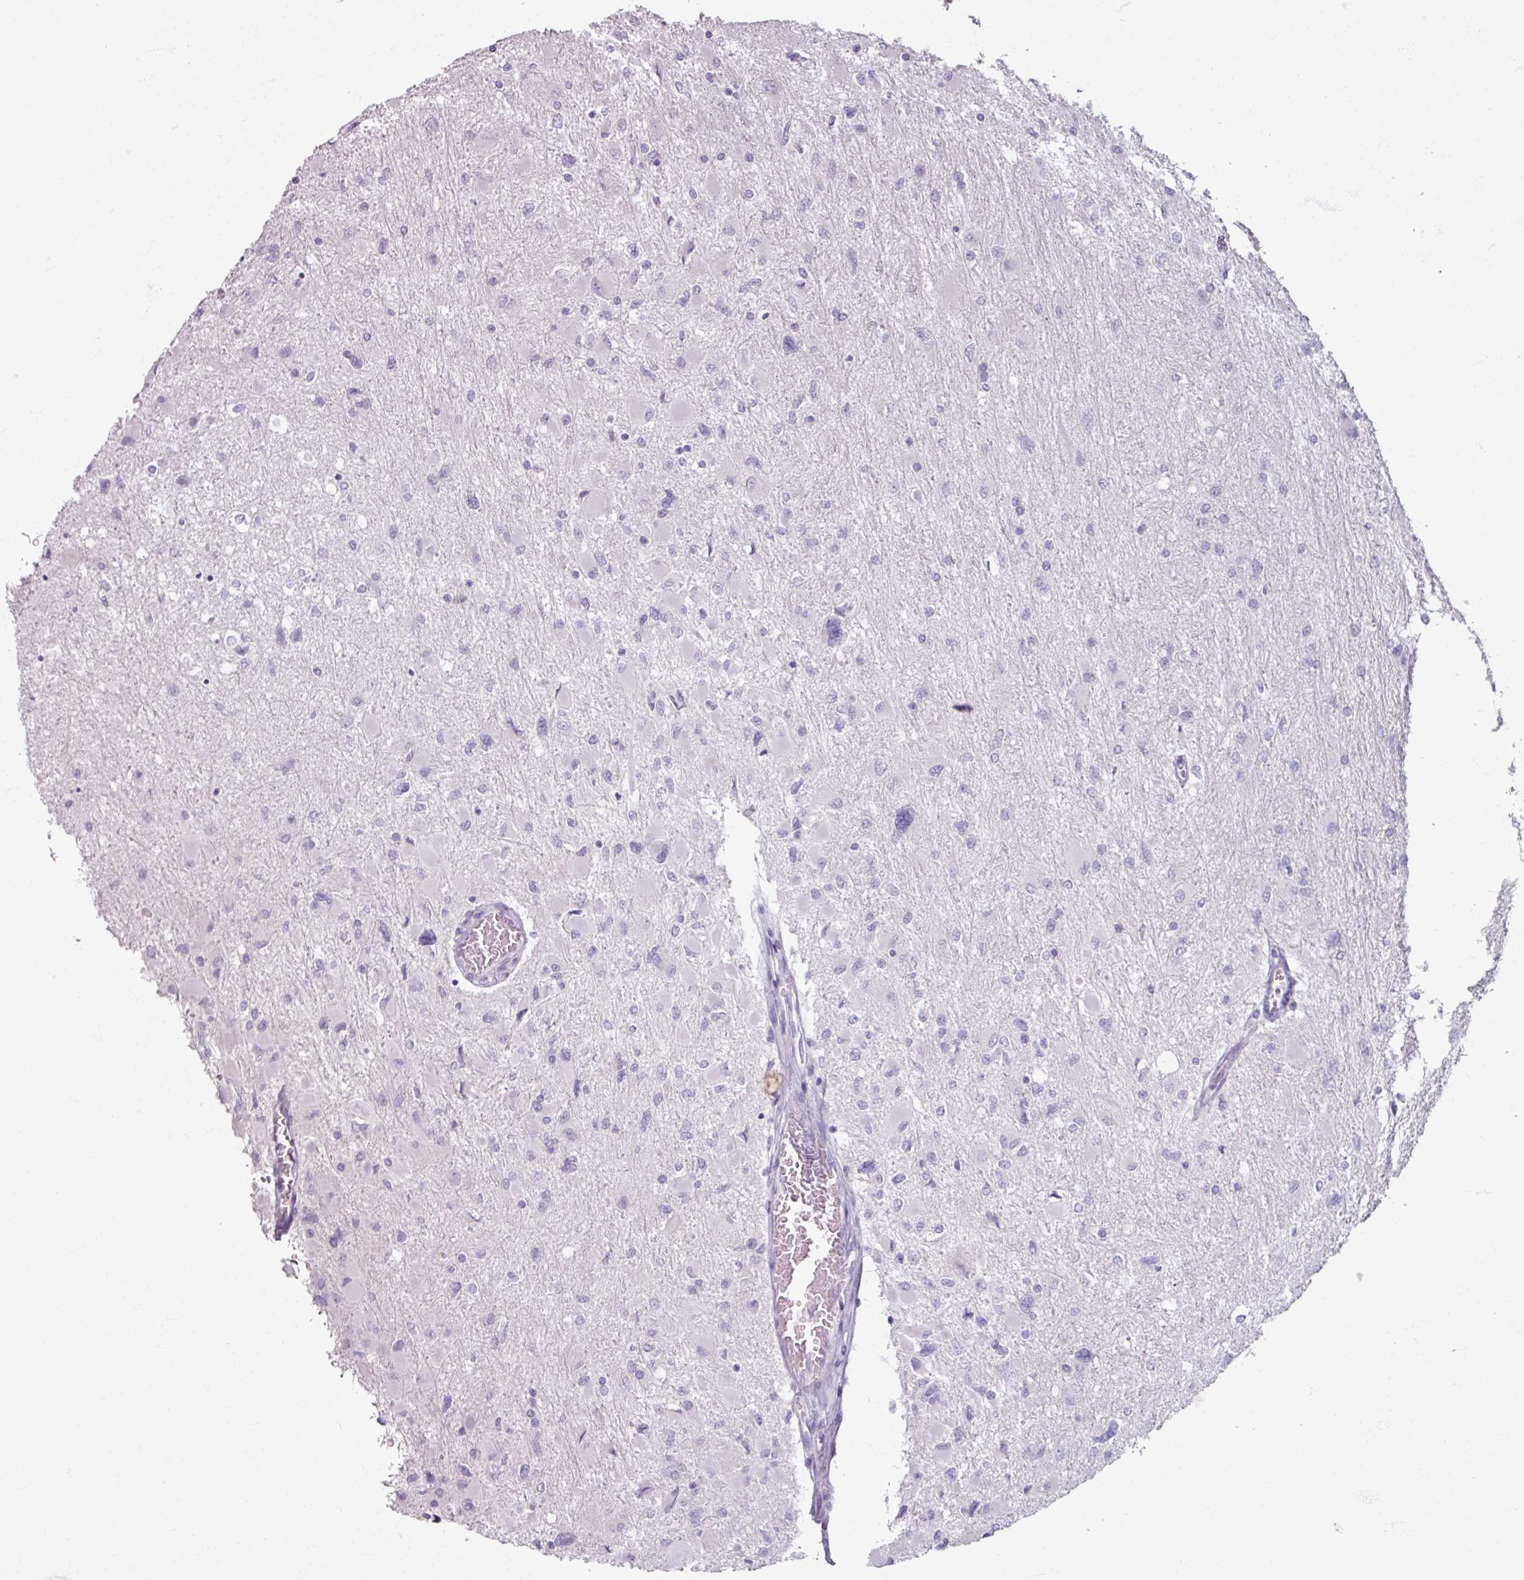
{"staining": {"intensity": "negative", "quantity": "none", "location": "none"}, "tissue": "glioma", "cell_type": "Tumor cells", "image_type": "cancer", "snomed": [{"axis": "morphology", "description": "Glioma, malignant, High grade"}, {"axis": "topography", "description": "Cerebral cortex"}], "caption": "Immunohistochemistry photomicrograph of neoplastic tissue: human glioma stained with DAB shows no significant protein positivity in tumor cells.", "gene": "SLC27A5", "patient": {"sex": "female", "age": 36}}